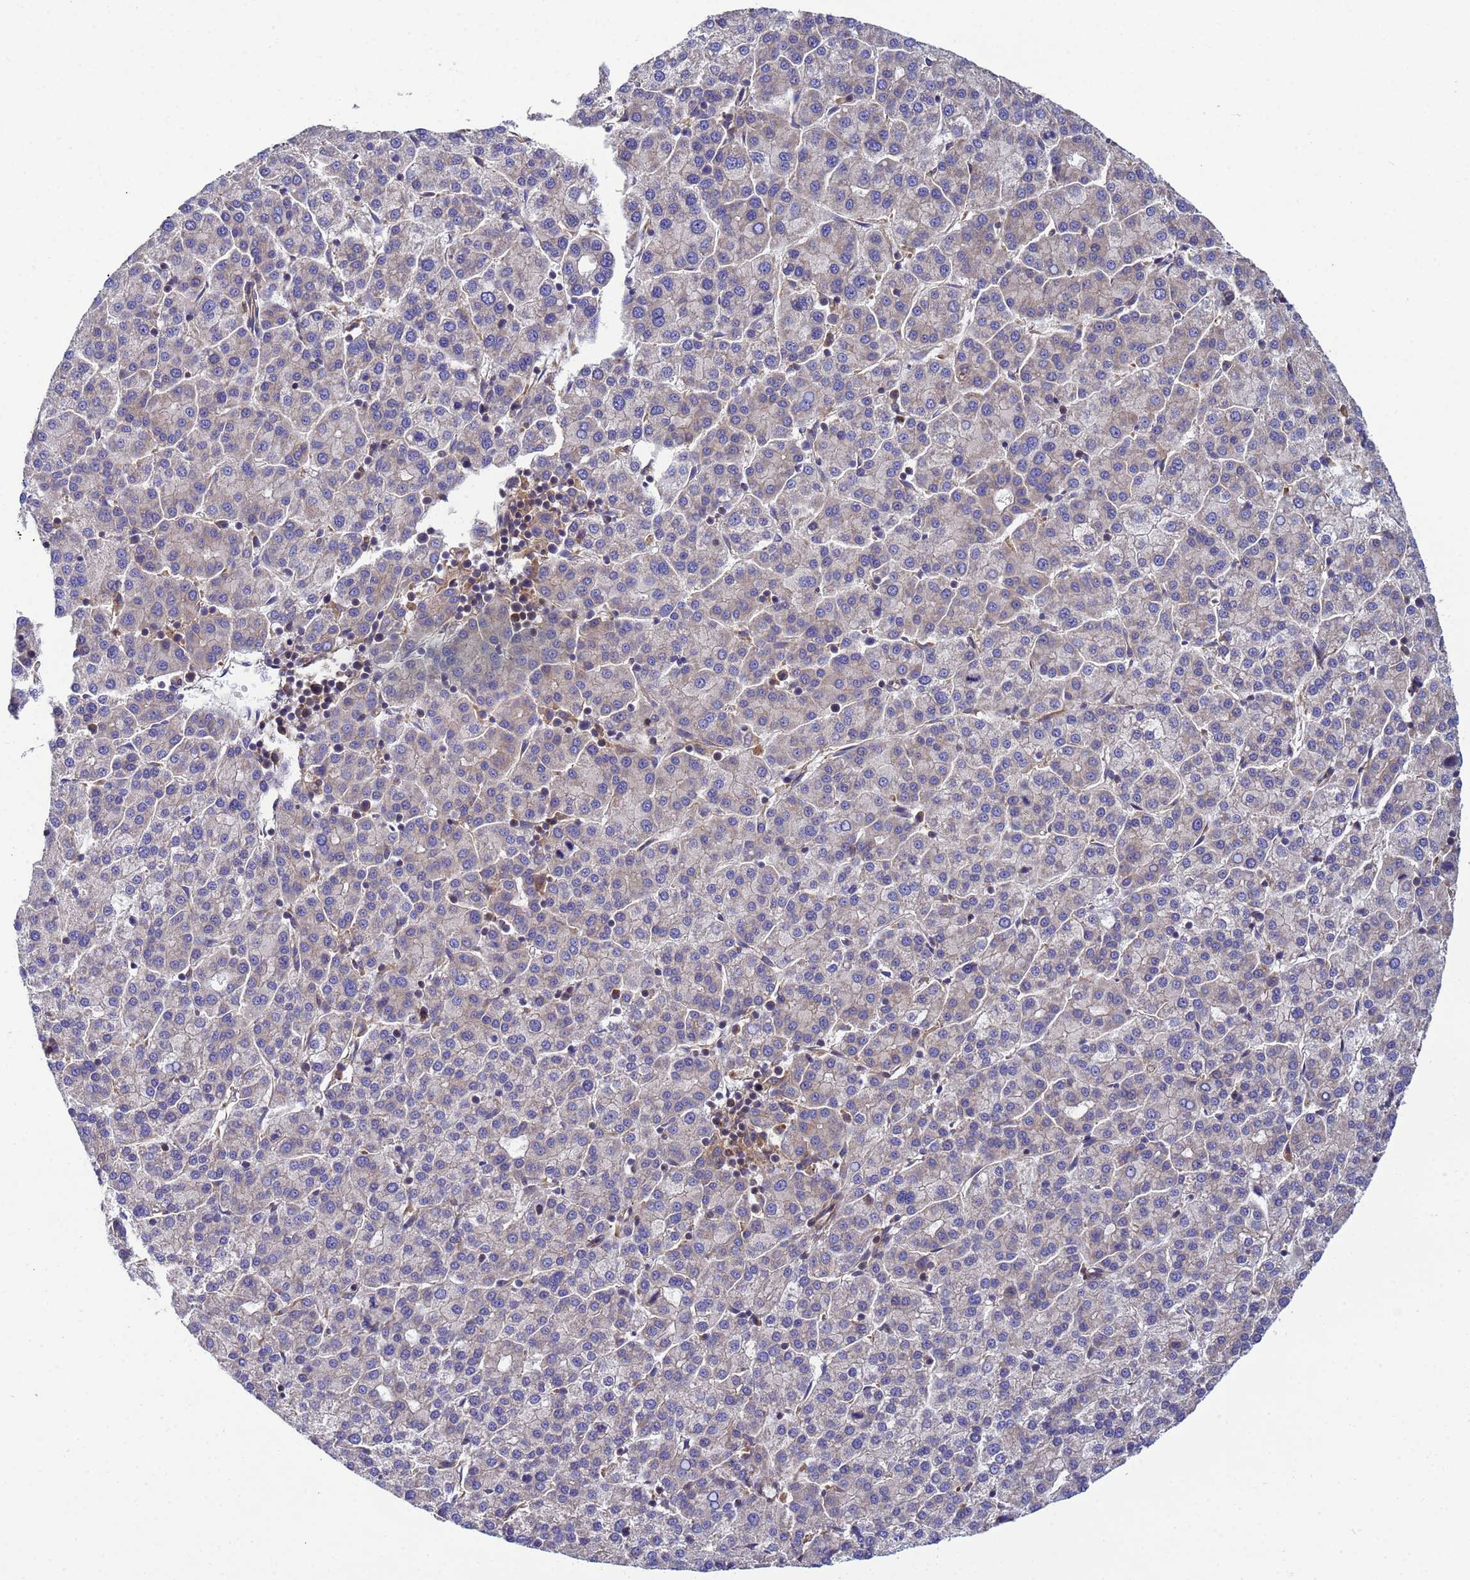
{"staining": {"intensity": "weak", "quantity": "<25%", "location": "cytoplasmic/membranous"}, "tissue": "liver cancer", "cell_type": "Tumor cells", "image_type": "cancer", "snomed": [{"axis": "morphology", "description": "Carcinoma, Hepatocellular, NOS"}, {"axis": "topography", "description": "Liver"}], "caption": "The immunohistochemistry image has no significant expression in tumor cells of liver cancer tissue.", "gene": "BECN1", "patient": {"sex": "female", "age": 58}}